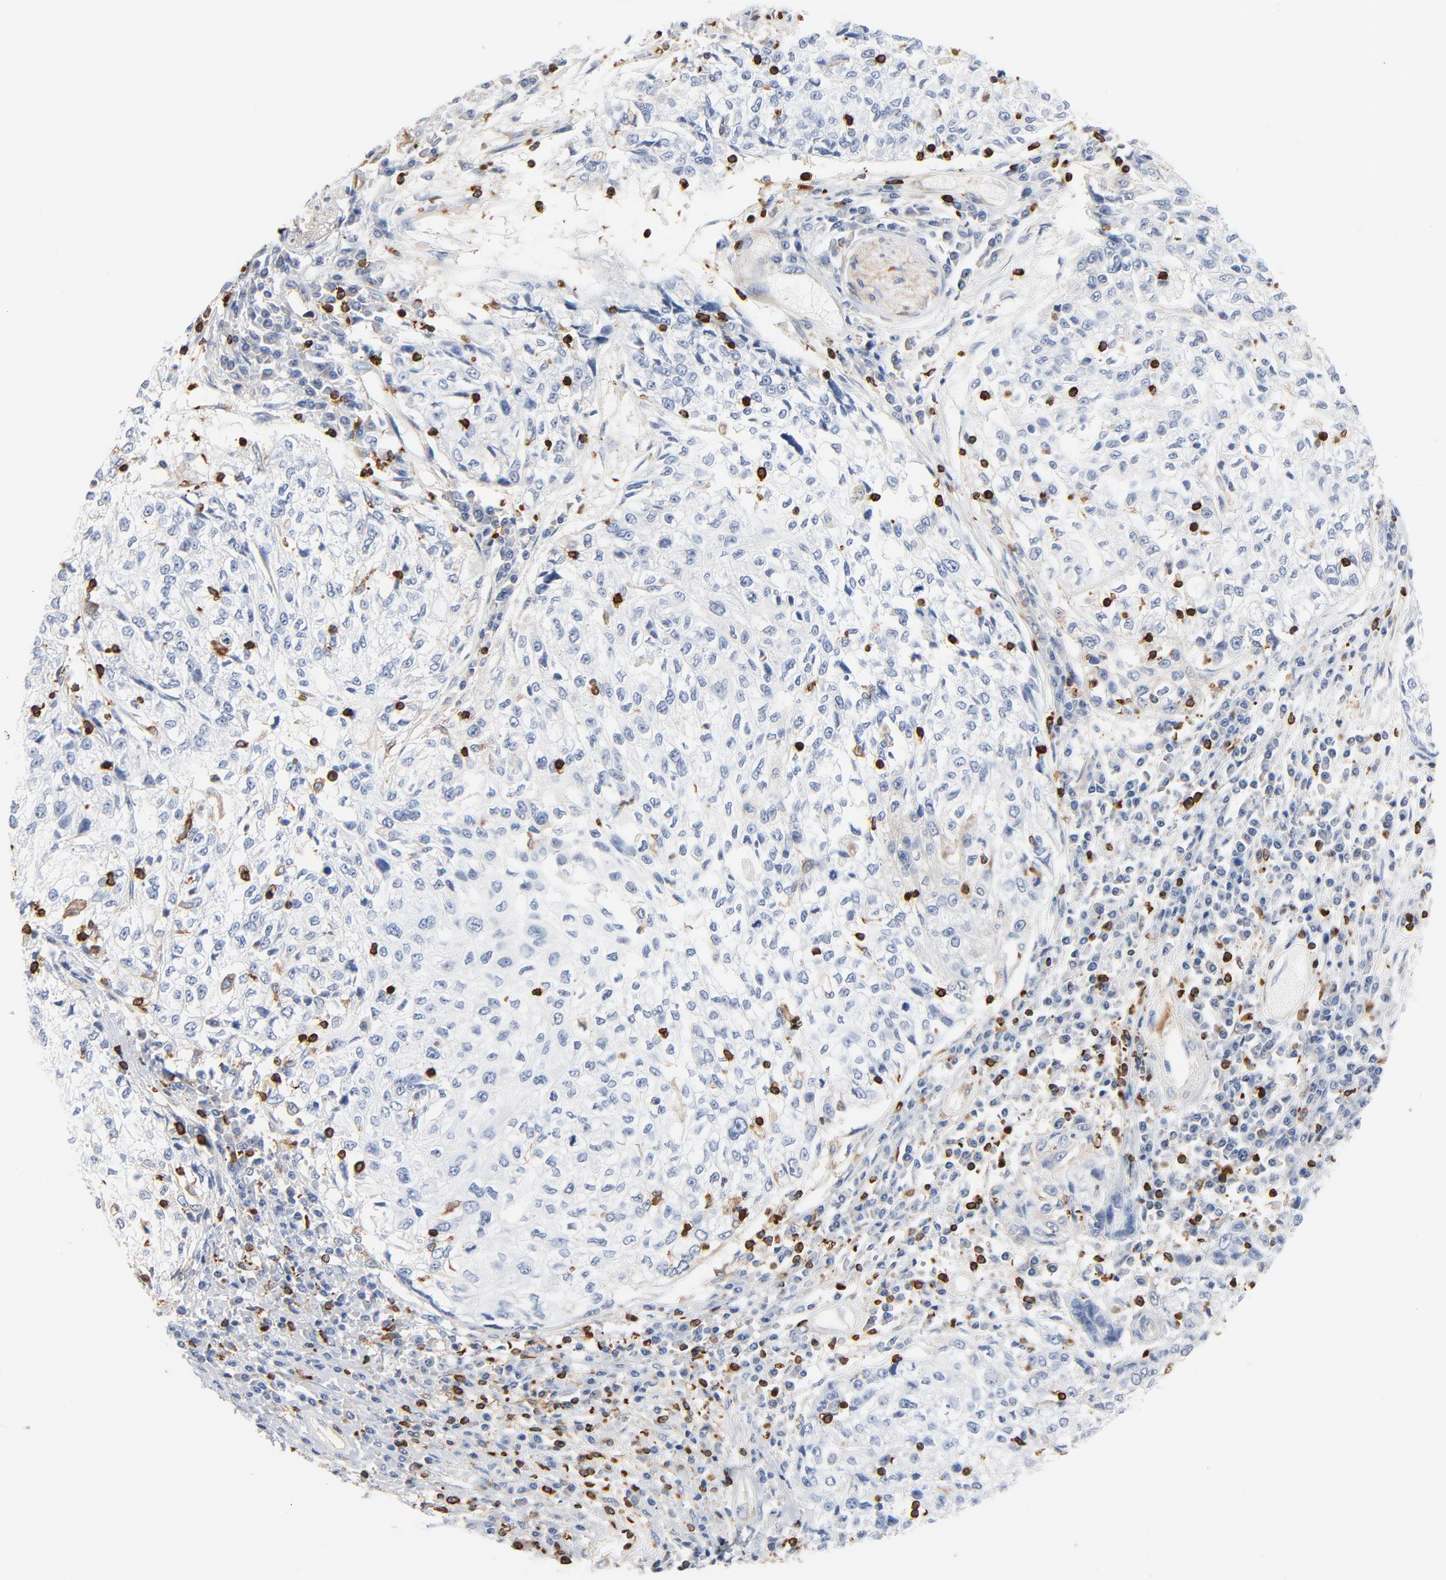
{"staining": {"intensity": "negative", "quantity": "none", "location": "none"}, "tissue": "cervical cancer", "cell_type": "Tumor cells", "image_type": "cancer", "snomed": [{"axis": "morphology", "description": "Squamous cell carcinoma, NOS"}, {"axis": "topography", "description": "Cervix"}], "caption": "An immunohistochemistry micrograph of cervical squamous cell carcinoma is shown. There is no staining in tumor cells of cervical squamous cell carcinoma.", "gene": "SH3KBP1", "patient": {"sex": "female", "age": 57}}